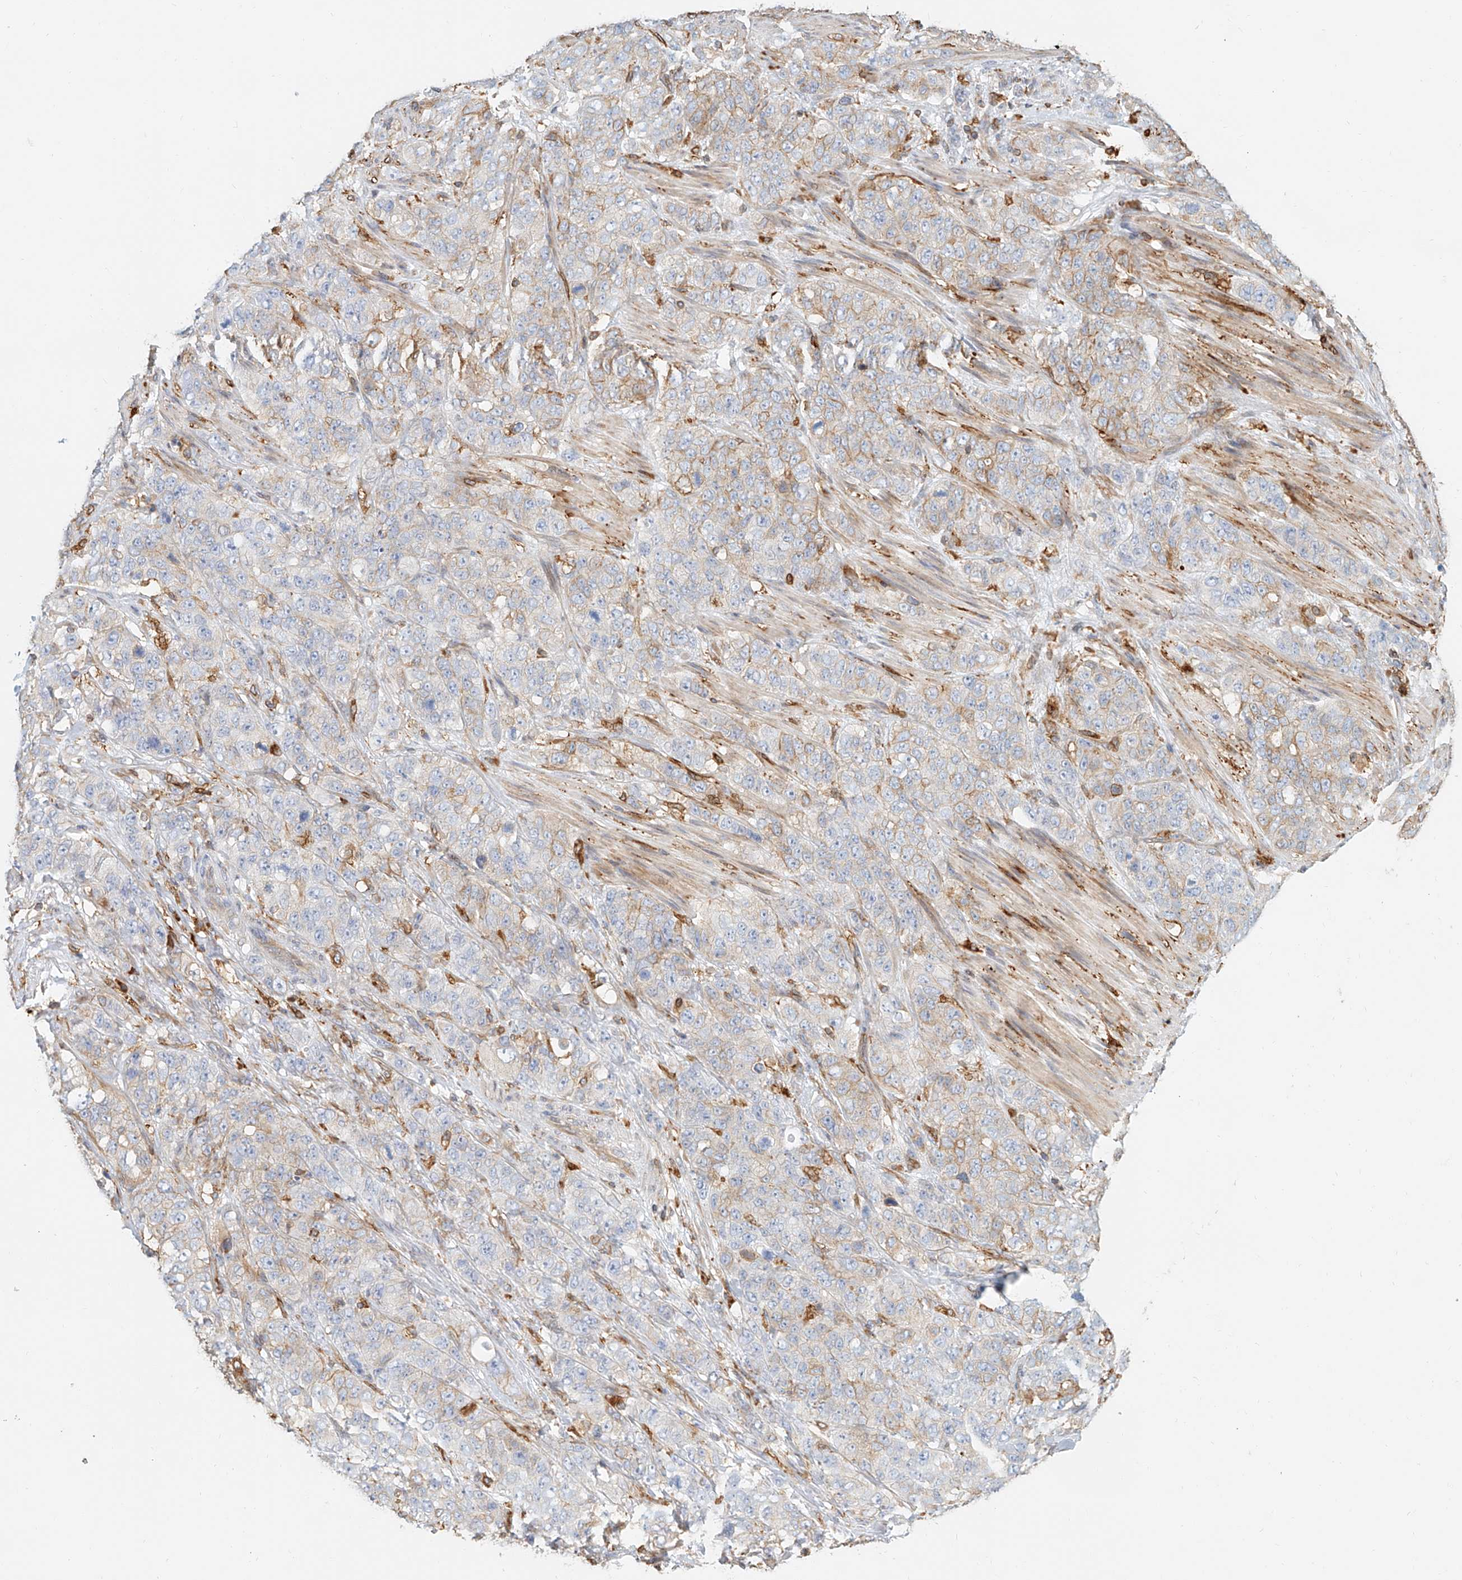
{"staining": {"intensity": "weak", "quantity": "<25%", "location": "cytoplasmic/membranous"}, "tissue": "stomach cancer", "cell_type": "Tumor cells", "image_type": "cancer", "snomed": [{"axis": "morphology", "description": "Adenocarcinoma, NOS"}, {"axis": "topography", "description": "Stomach"}], "caption": "There is no significant expression in tumor cells of stomach cancer.", "gene": "DHRS7", "patient": {"sex": "male", "age": 48}}